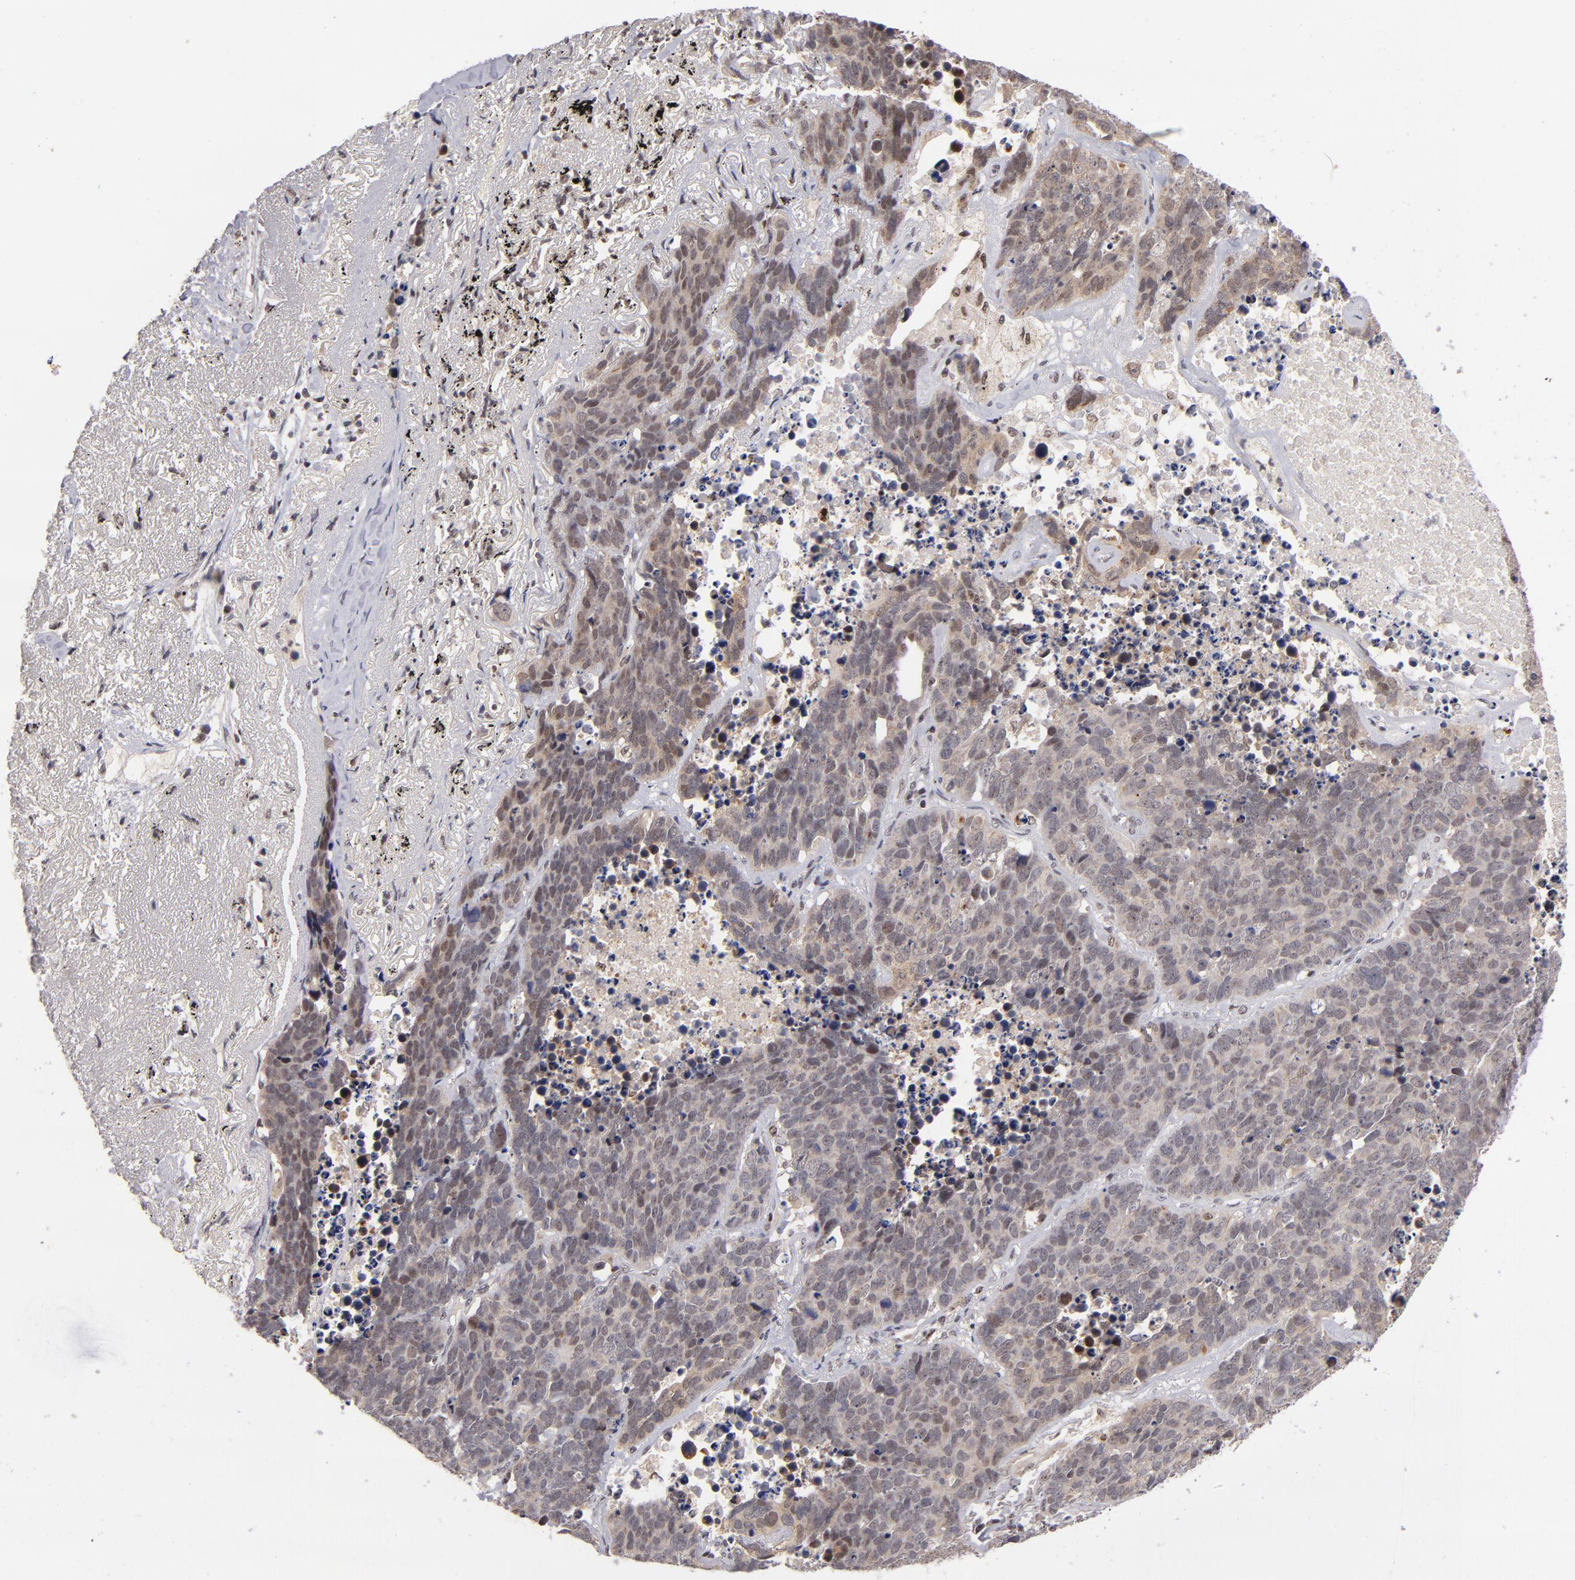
{"staining": {"intensity": "weak", "quantity": ">75%", "location": "cytoplasmic/membranous,nuclear"}, "tissue": "lung cancer", "cell_type": "Tumor cells", "image_type": "cancer", "snomed": [{"axis": "morphology", "description": "Carcinoid, malignant, NOS"}, {"axis": "topography", "description": "Lung"}], "caption": "Brown immunohistochemical staining in lung cancer displays weak cytoplasmic/membranous and nuclear staining in about >75% of tumor cells.", "gene": "PCNX4", "patient": {"sex": "male", "age": 60}}